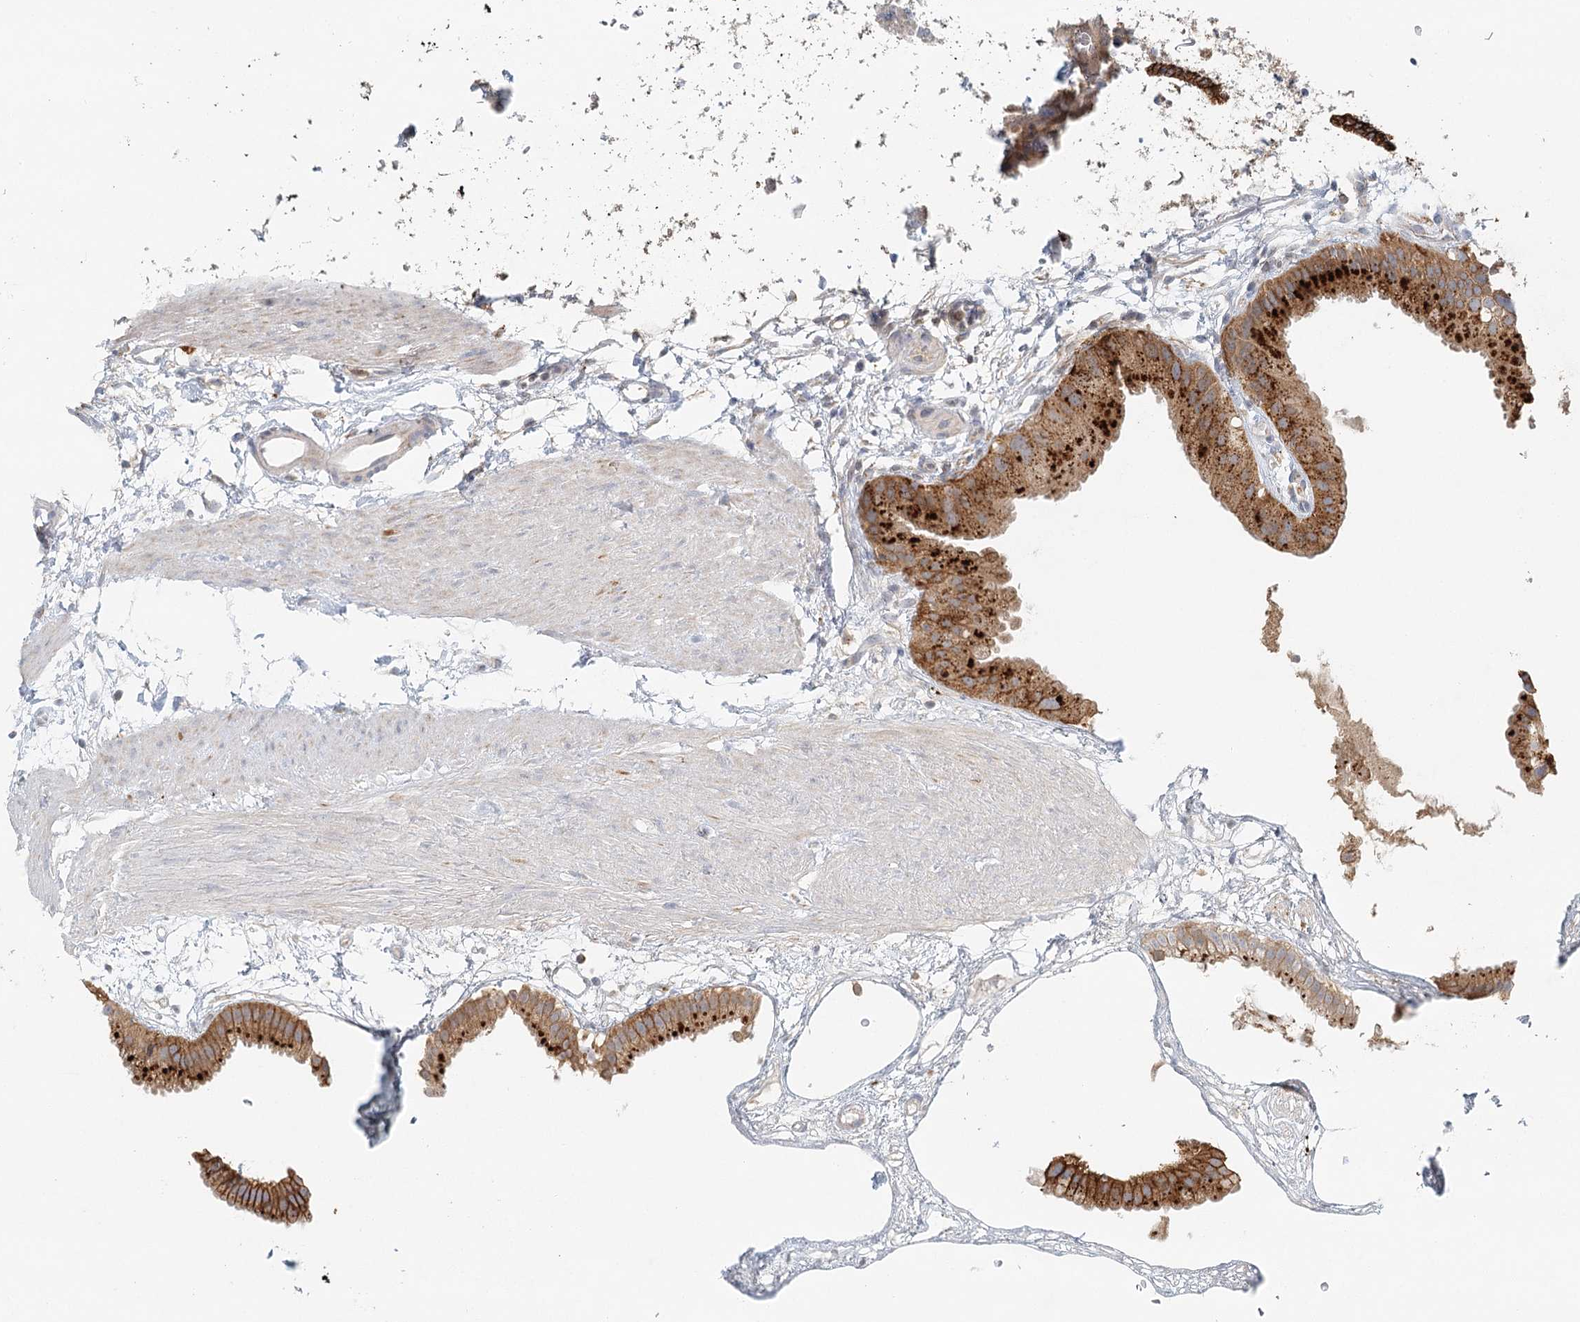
{"staining": {"intensity": "strong", "quantity": ">75%", "location": "cytoplasmic/membranous"}, "tissue": "gallbladder", "cell_type": "Glandular cells", "image_type": "normal", "snomed": [{"axis": "morphology", "description": "Normal tissue, NOS"}, {"axis": "topography", "description": "Gallbladder"}], "caption": "An image of human gallbladder stained for a protein exhibits strong cytoplasmic/membranous brown staining in glandular cells.", "gene": "VSIG1", "patient": {"sex": "female", "age": 64}}